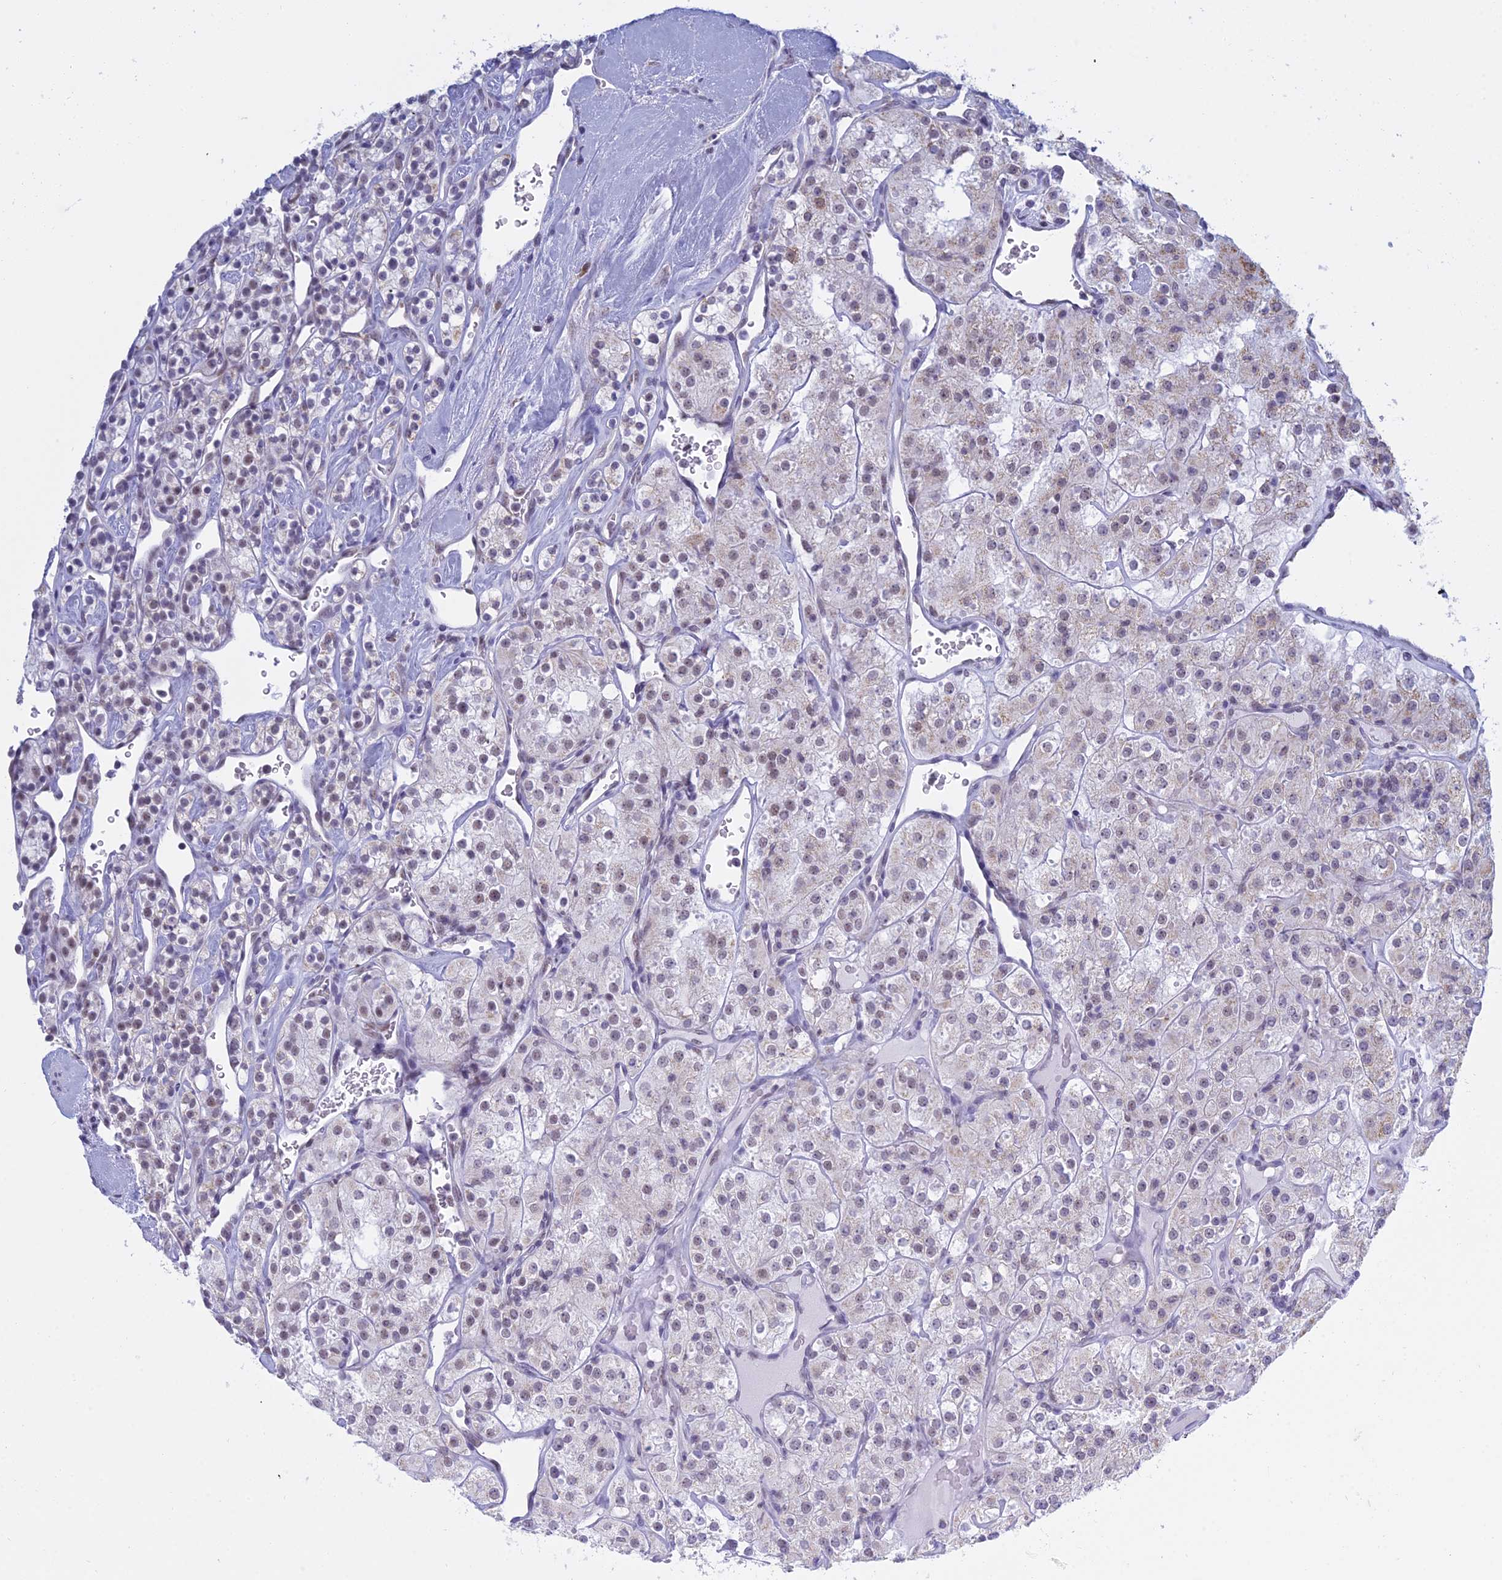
{"staining": {"intensity": "weak", "quantity": "25%-75%", "location": "nuclear"}, "tissue": "renal cancer", "cell_type": "Tumor cells", "image_type": "cancer", "snomed": [{"axis": "morphology", "description": "Adenocarcinoma, NOS"}, {"axis": "topography", "description": "Kidney"}], "caption": "Protein expression analysis of human renal adenocarcinoma reveals weak nuclear expression in about 25%-75% of tumor cells. The protein is stained brown, and the nuclei are stained in blue (DAB (3,3'-diaminobenzidine) IHC with brightfield microscopy, high magnification).", "gene": "KLF14", "patient": {"sex": "male", "age": 77}}